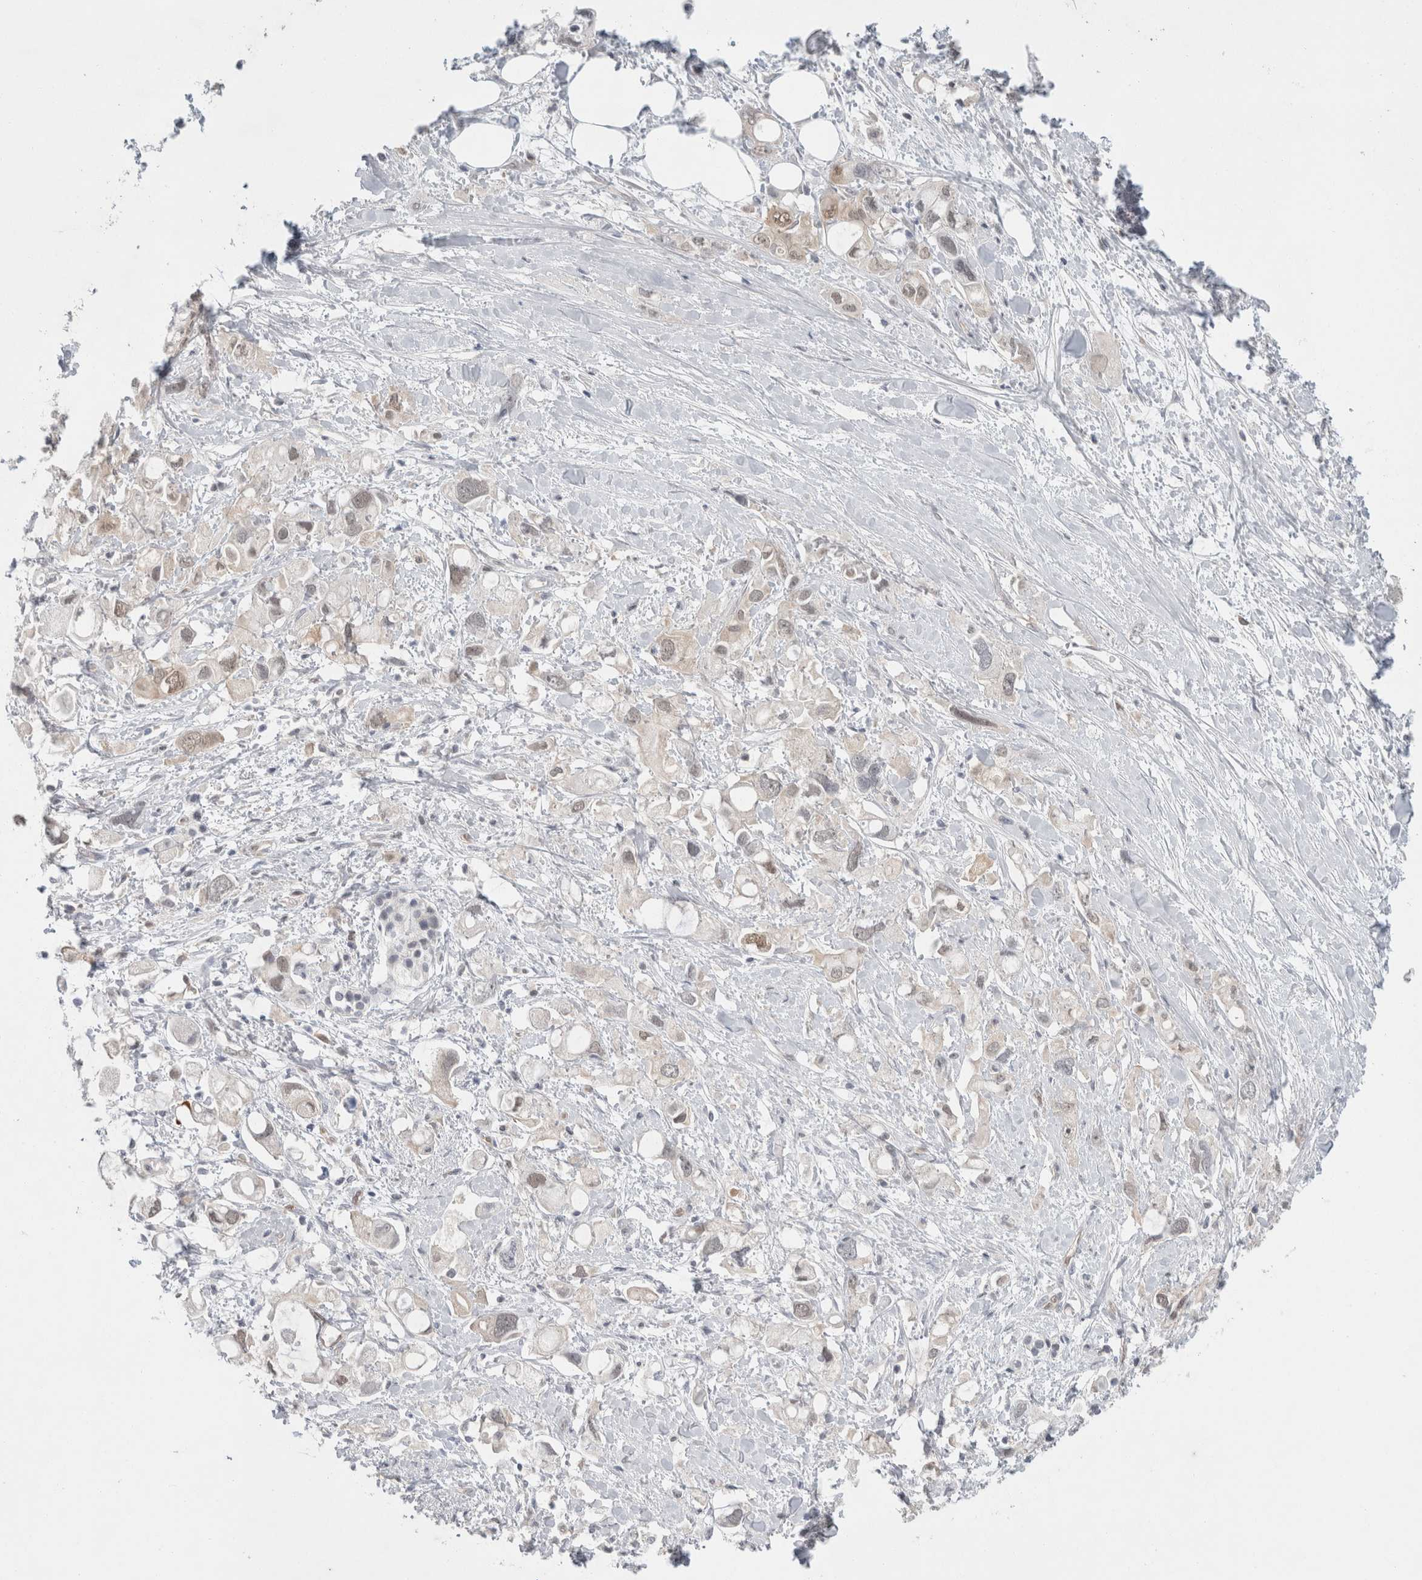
{"staining": {"intensity": "weak", "quantity": "<25%", "location": "cytoplasmic/membranous,nuclear"}, "tissue": "pancreatic cancer", "cell_type": "Tumor cells", "image_type": "cancer", "snomed": [{"axis": "morphology", "description": "Adenocarcinoma, NOS"}, {"axis": "topography", "description": "Pancreas"}], "caption": "Tumor cells show no significant protein expression in pancreatic adenocarcinoma.", "gene": "CASP6", "patient": {"sex": "female", "age": 56}}